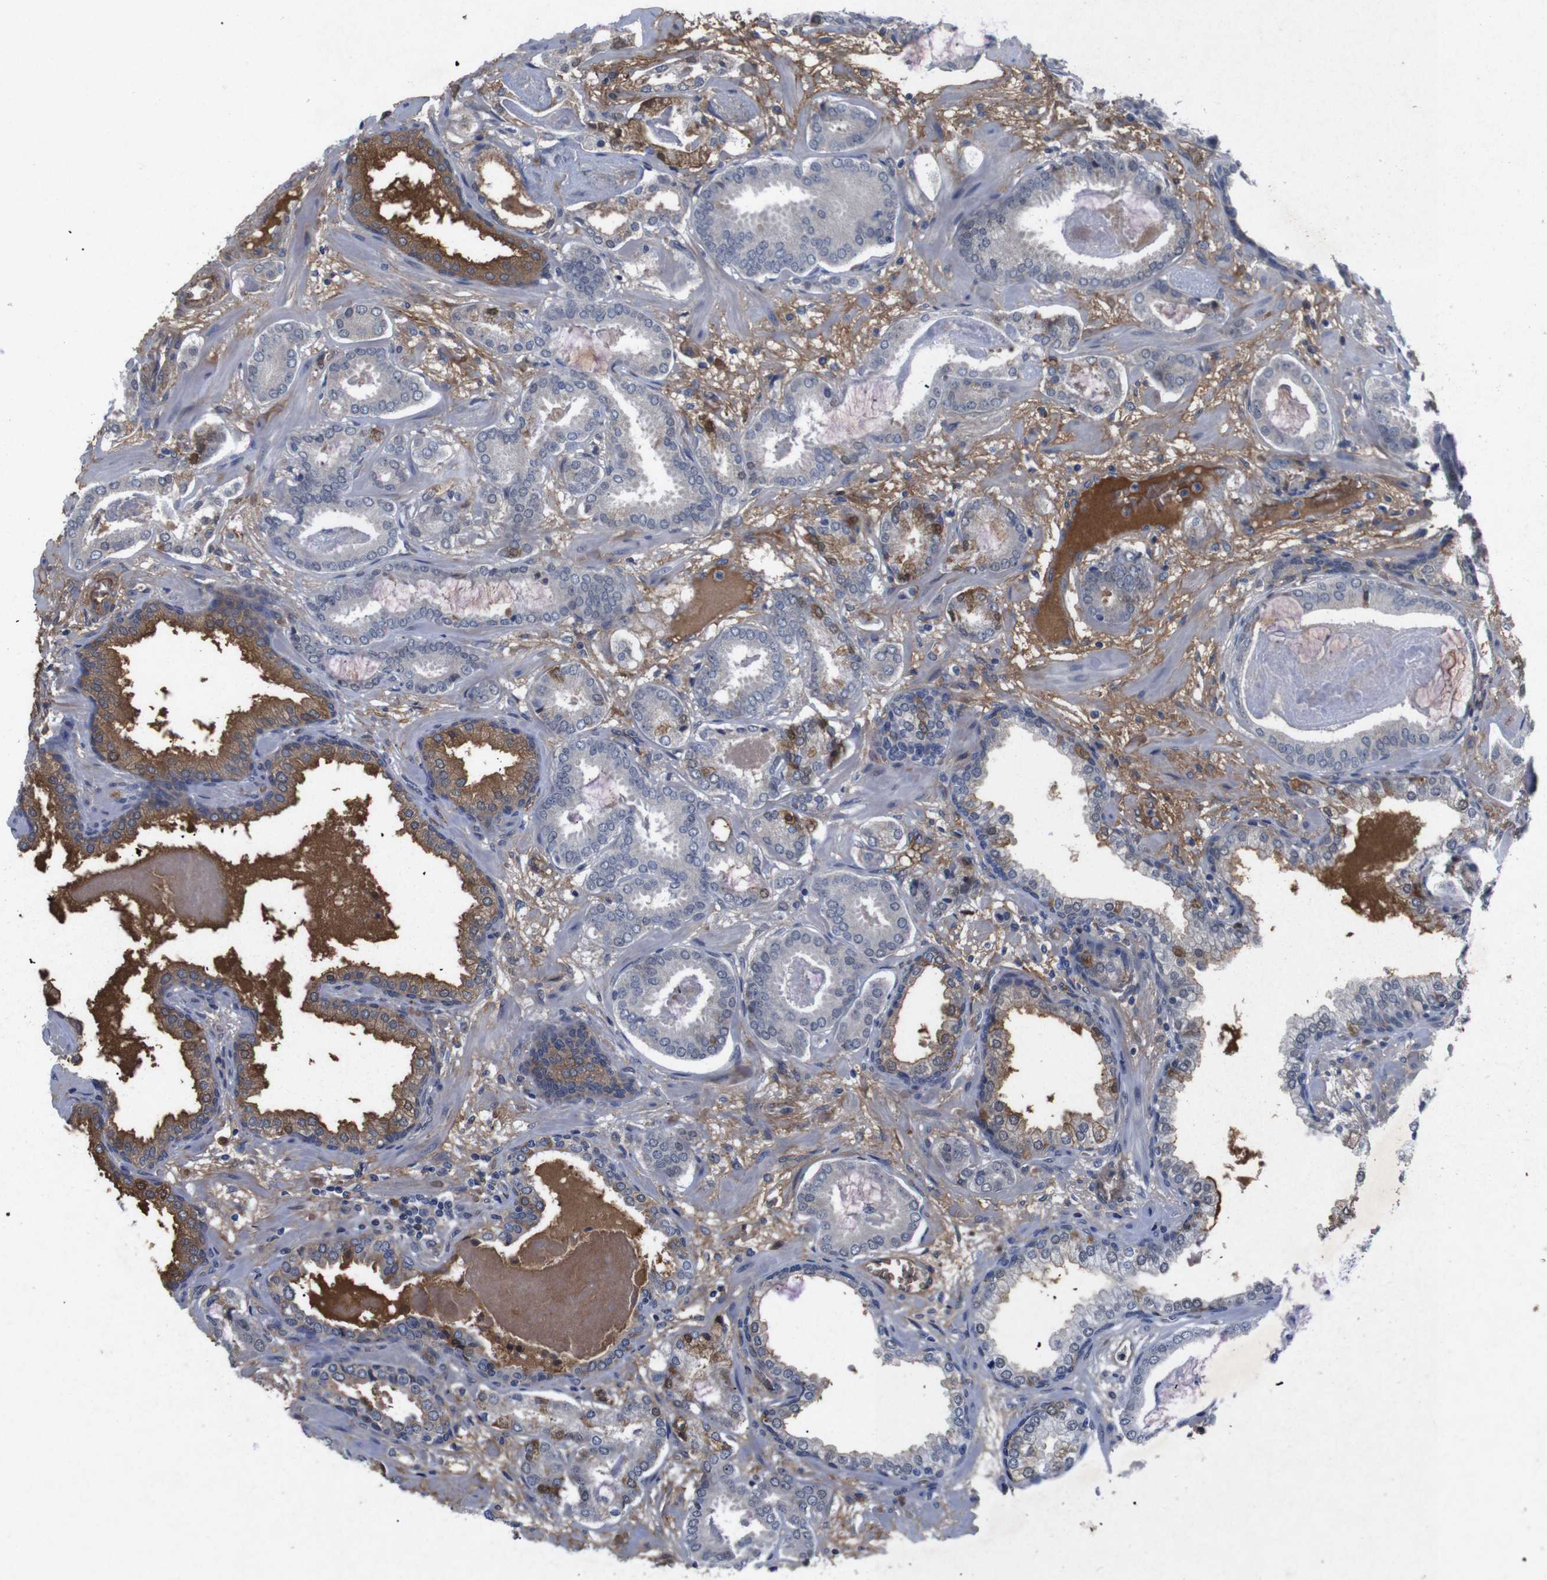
{"staining": {"intensity": "moderate", "quantity": "<25%", "location": "cytoplasmic/membranous"}, "tissue": "prostate cancer", "cell_type": "Tumor cells", "image_type": "cancer", "snomed": [{"axis": "morphology", "description": "Adenocarcinoma, Low grade"}, {"axis": "topography", "description": "Prostate"}], "caption": "An immunohistochemistry histopathology image of tumor tissue is shown. Protein staining in brown shows moderate cytoplasmic/membranous positivity in prostate cancer (low-grade adenocarcinoma) within tumor cells.", "gene": "SPTB", "patient": {"sex": "male", "age": 53}}